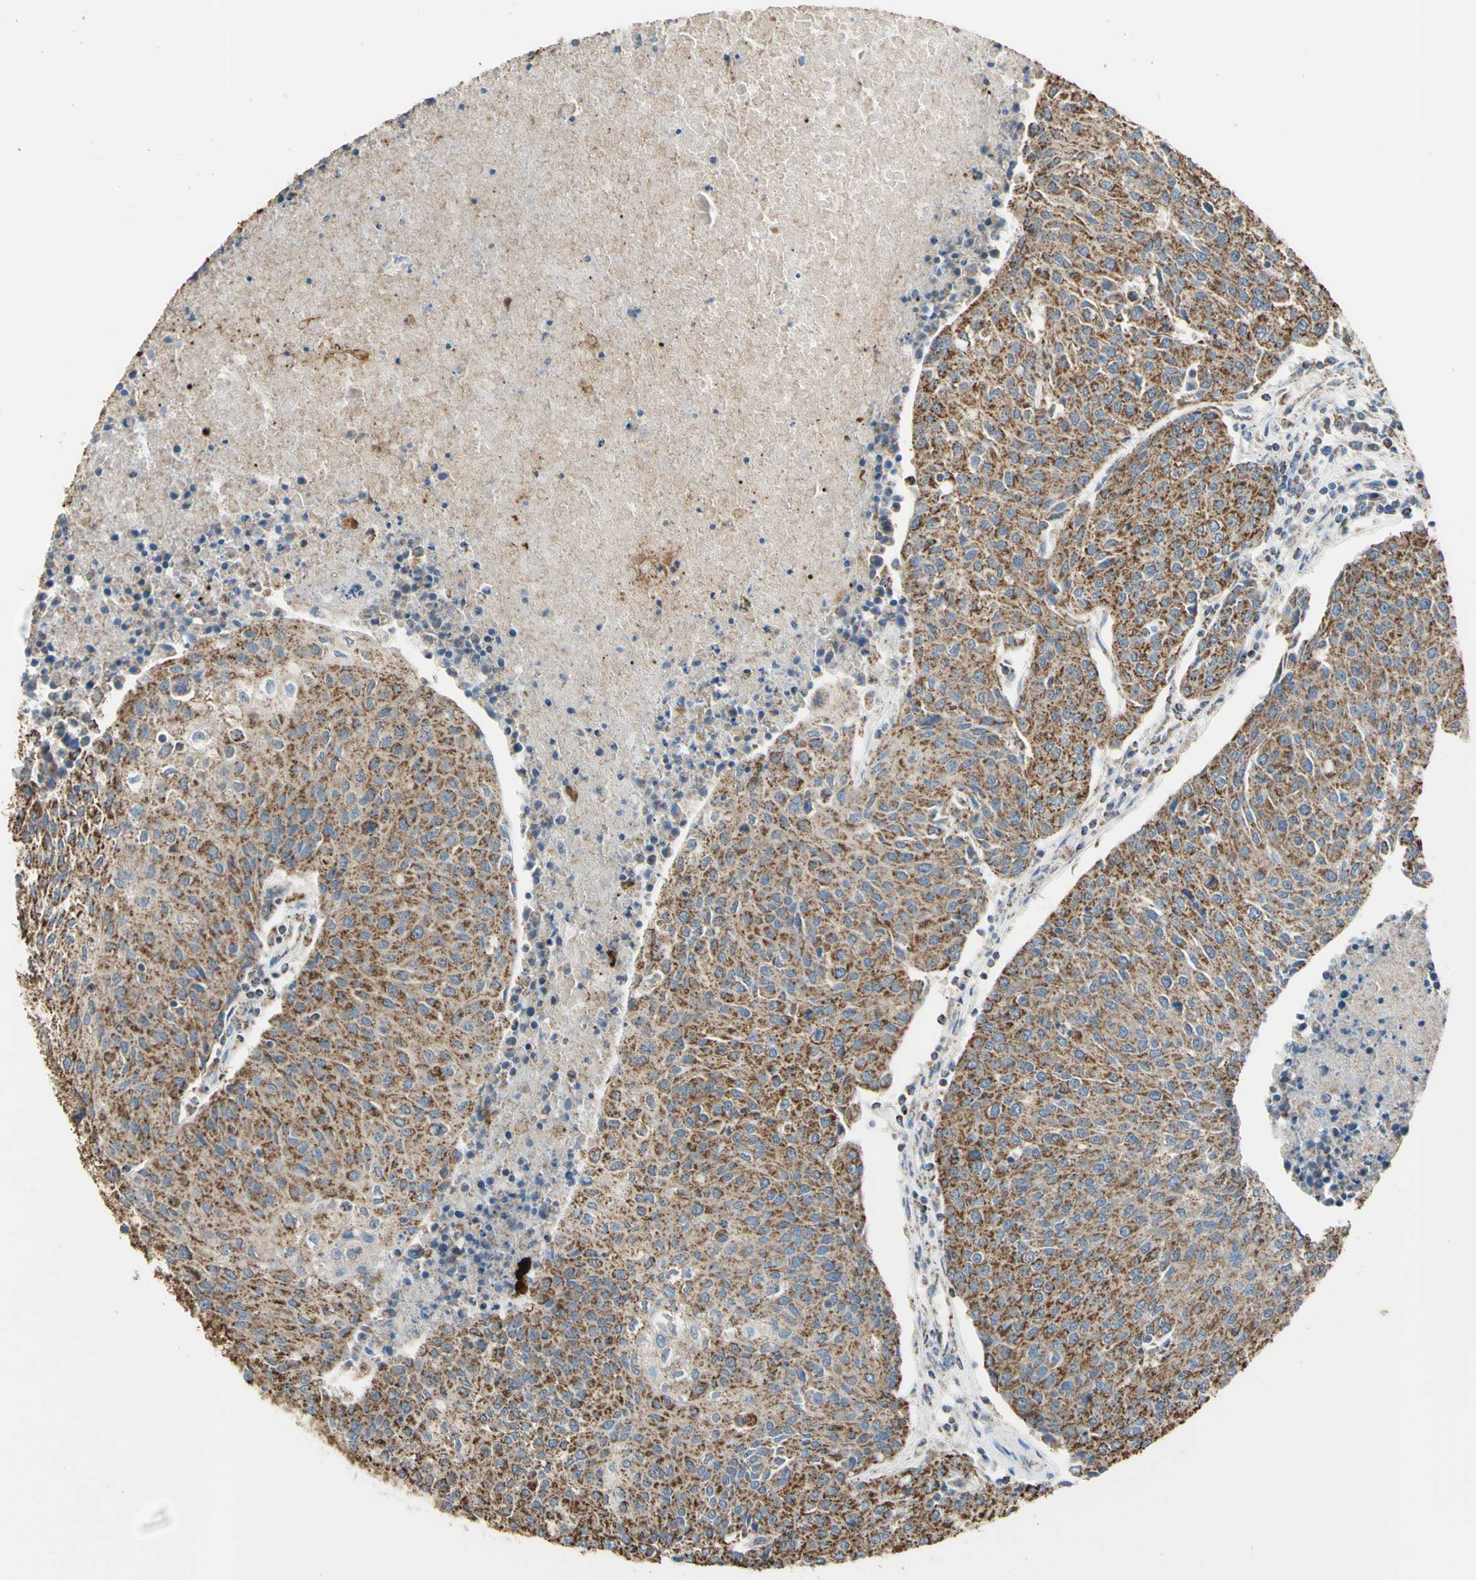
{"staining": {"intensity": "moderate", "quantity": ">75%", "location": "cytoplasmic/membranous"}, "tissue": "urothelial cancer", "cell_type": "Tumor cells", "image_type": "cancer", "snomed": [{"axis": "morphology", "description": "Urothelial carcinoma, High grade"}, {"axis": "topography", "description": "Urinary bladder"}], "caption": "This is a photomicrograph of immunohistochemistry (IHC) staining of urothelial cancer, which shows moderate staining in the cytoplasmic/membranous of tumor cells.", "gene": "CMKLR2", "patient": {"sex": "female", "age": 85}}